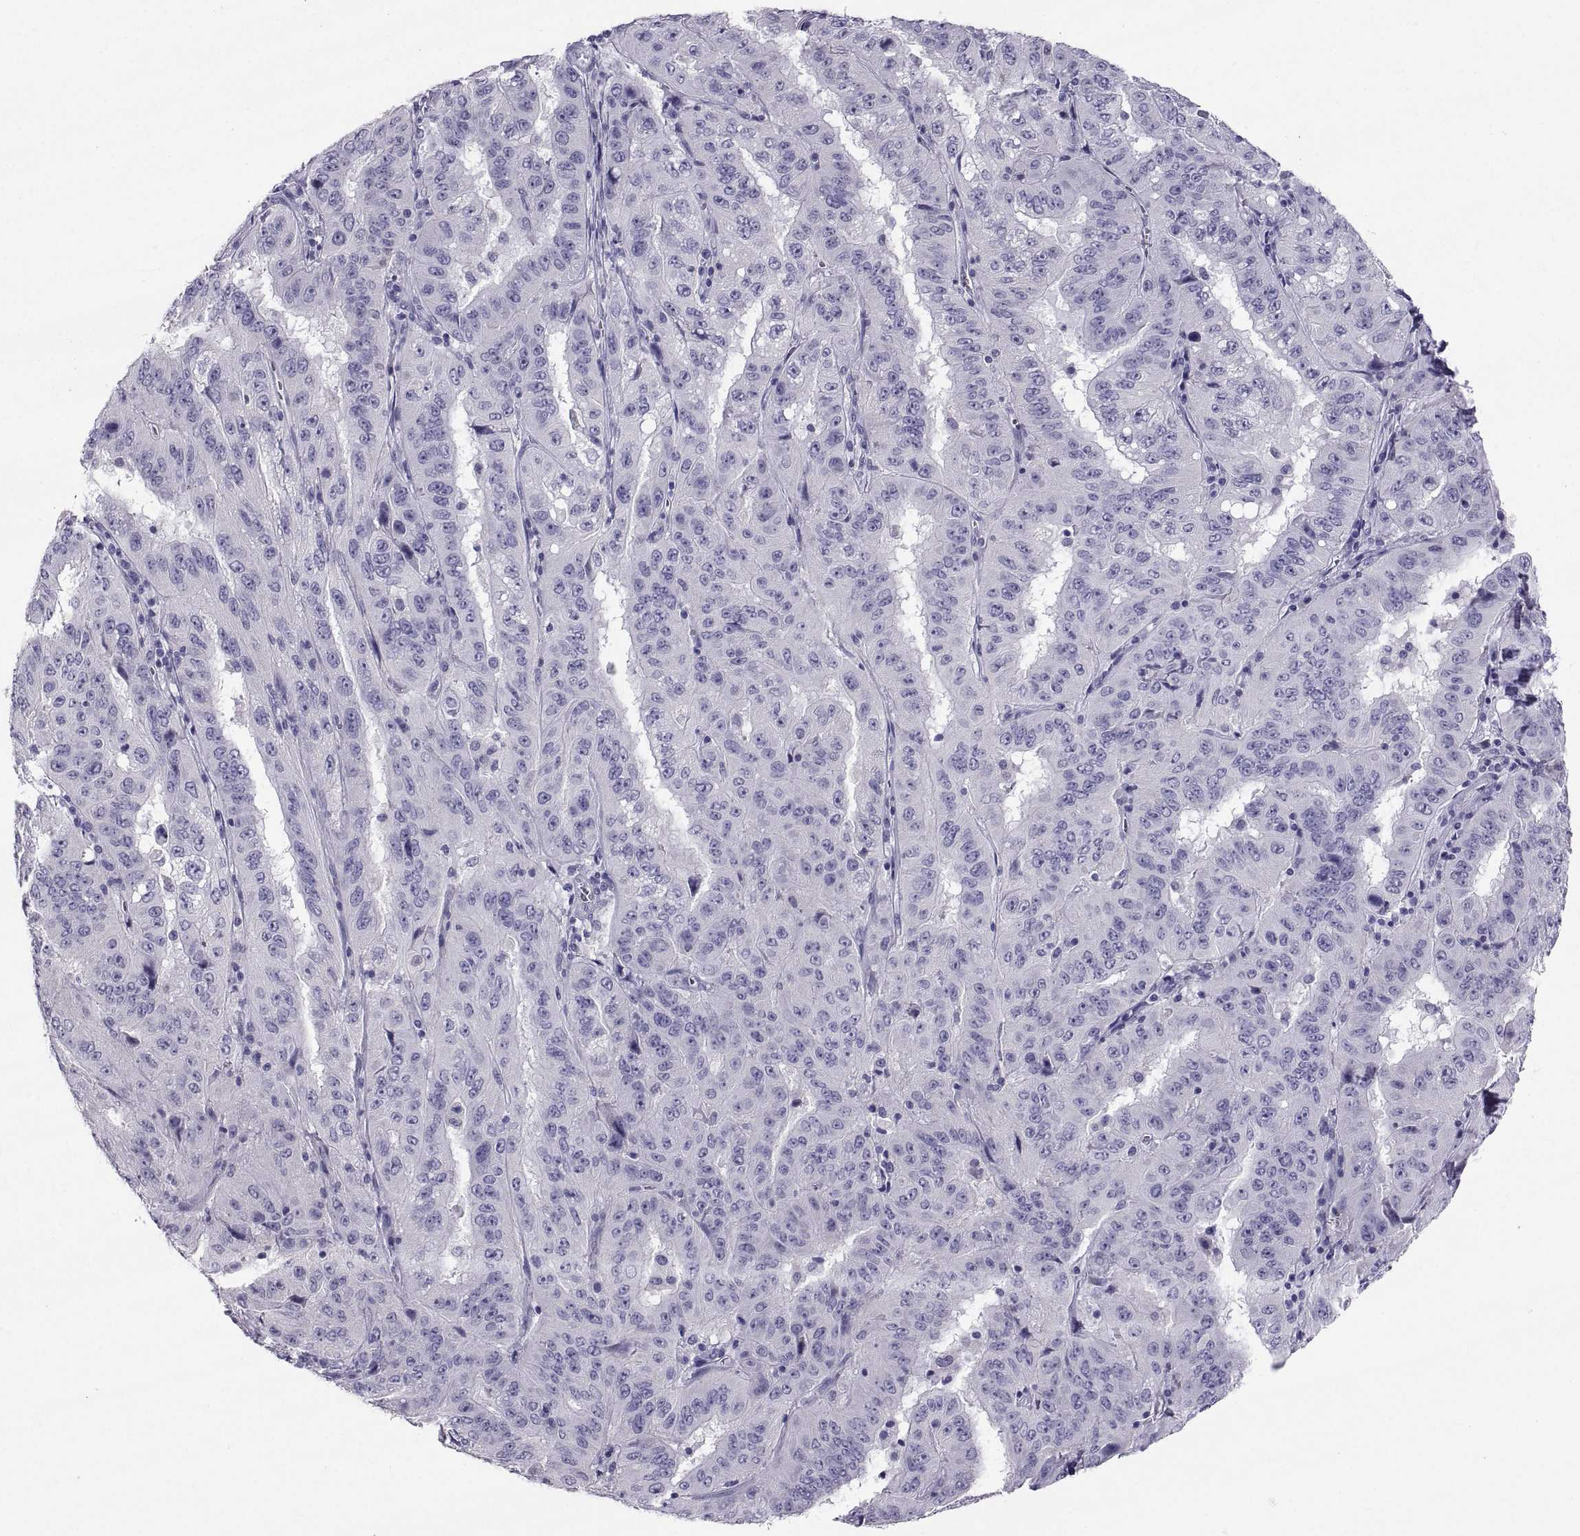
{"staining": {"intensity": "negative", "quantity": "none", "location": "none"}, "tissue": "pancreatic cancer", "cell_type": "Tumor cells", "image_type": "cancer", "snomed": [{"axis": "morphology", "description": "Adenocarcinoma, NOS"}, {"axis": "topography", "description": "Pancreas"}], "caption": "A high-resolution micrograph shows IHC staining of adenocarcinoma (pancreatic), which exhibits no significant expression in tumor cells.", "gene": "IGSF1", "patient": {"sex": "male", "age": 63}}